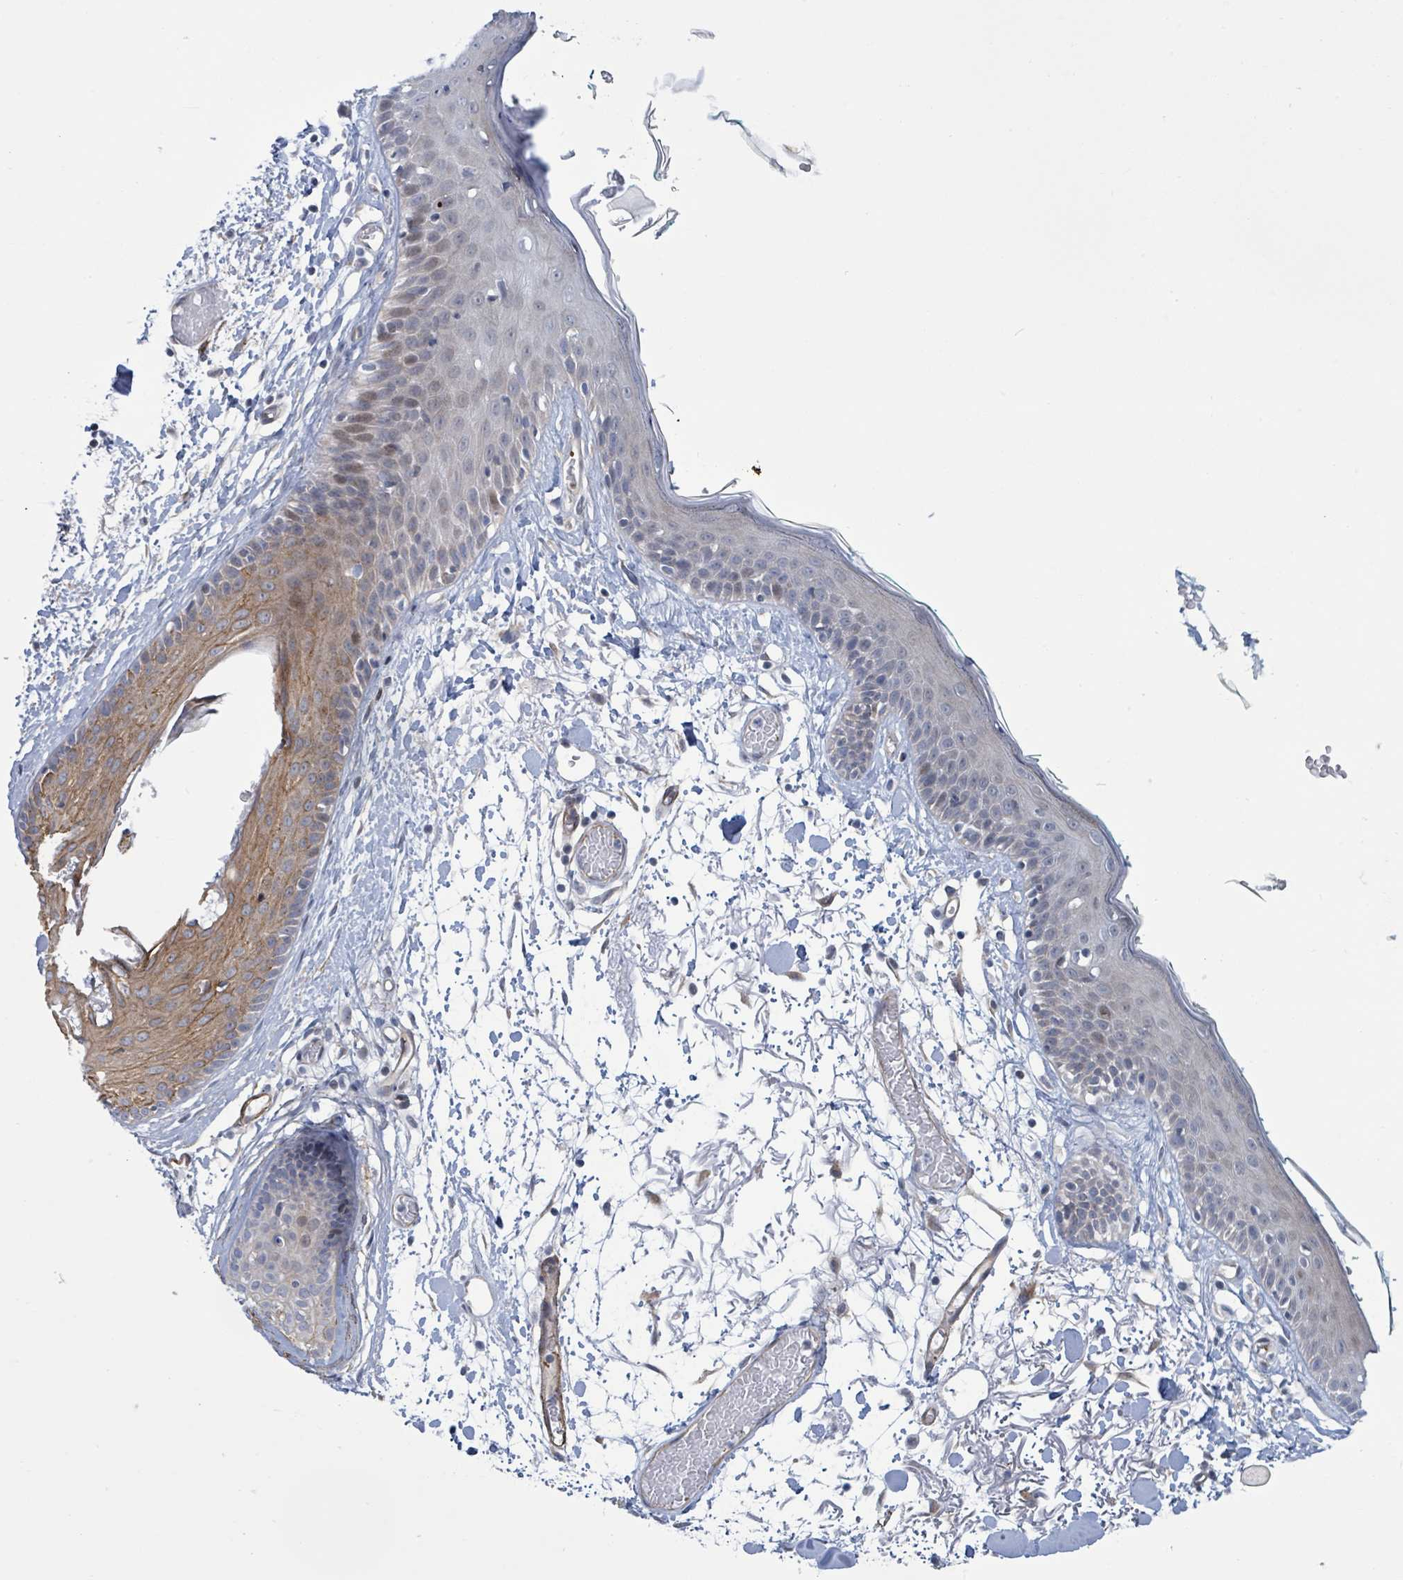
{"staining": {"intensity": "negative", "quantity": "none", "location": "none"}, "tissue": "skin", "cell_type": "Fibroblasts", "image_type": "normal", "snomed": [{"axis": "morphology", "description": "Normal tissue, NOS"}, {"axis": "topography", "description": "Skin"}], "caption": "The IHC micrograph has no significant expression in fibroblasts of skin. Brightfield microscopy of immunohistochemistry stained with DAB (3,3'-diaminobenzidine) (brown) and hematoxylin (blue), captured at high magnification.", "gene": "DMRTC1B", "patient": {"sex": "male", "age": 79}}